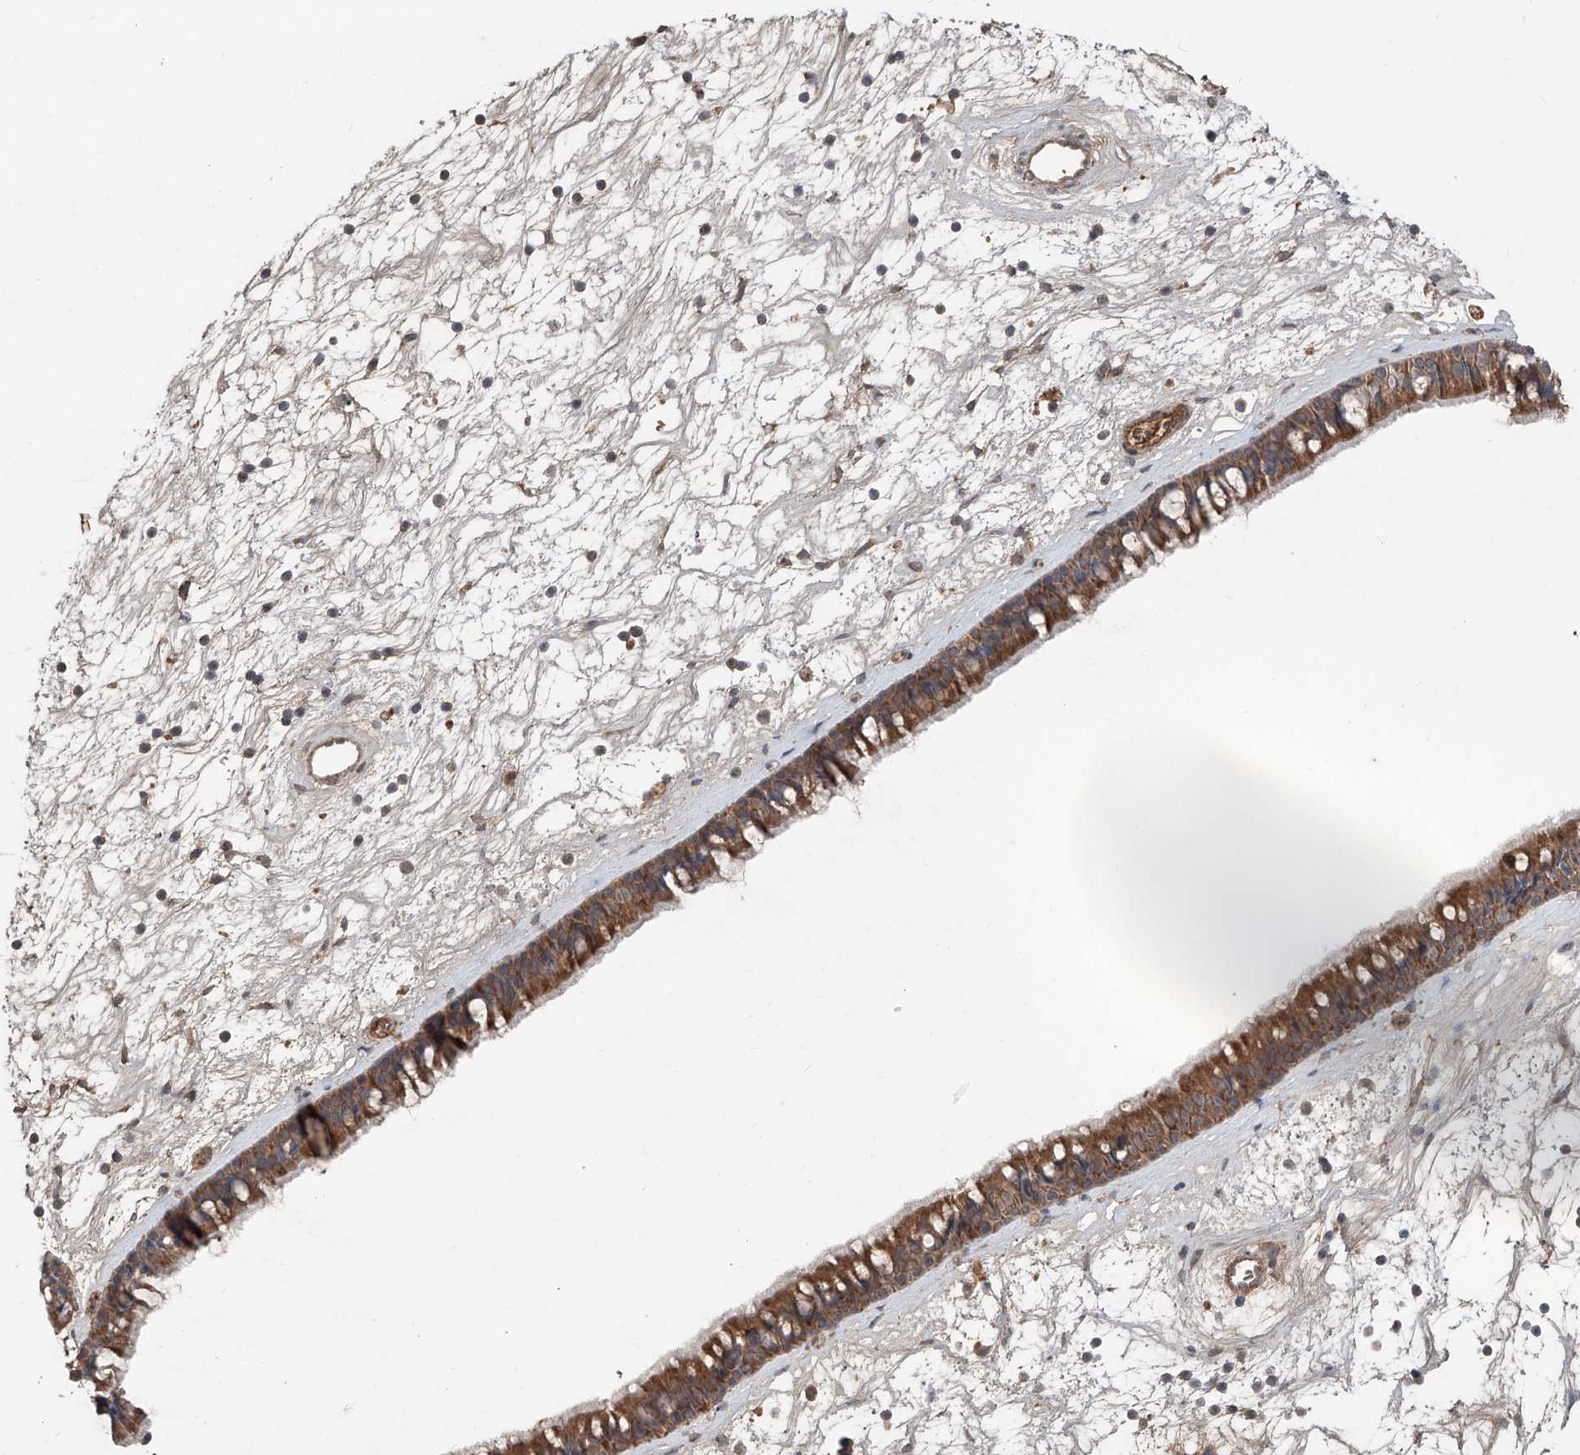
{"staining": {"intensity": "strong", "quantity": ">75%", "location": "cytoplasmic/membranous"}, "tissue": "nasopharynx", "cell_type": "Respiratory epithelial cells", "image_type": "normal", "snomed": [{"axis": "morphology", "description": "Normal tissue, NOS"}, {"axis": "topography", "description": "Nasopharynx"}], "caption": "Respiratory epithelial cells reveal high levels of strong cytoplasmic/membranous positivity in approximately >75% of cells in unremarkable human nasopharynx. The staining is performed using DAB brown chromogen to label protein expression. The nuclei are counter-stained blue using hematoxylin.", "gene": "ADAM23", "patient": {"sex": "male", "age": 64}}